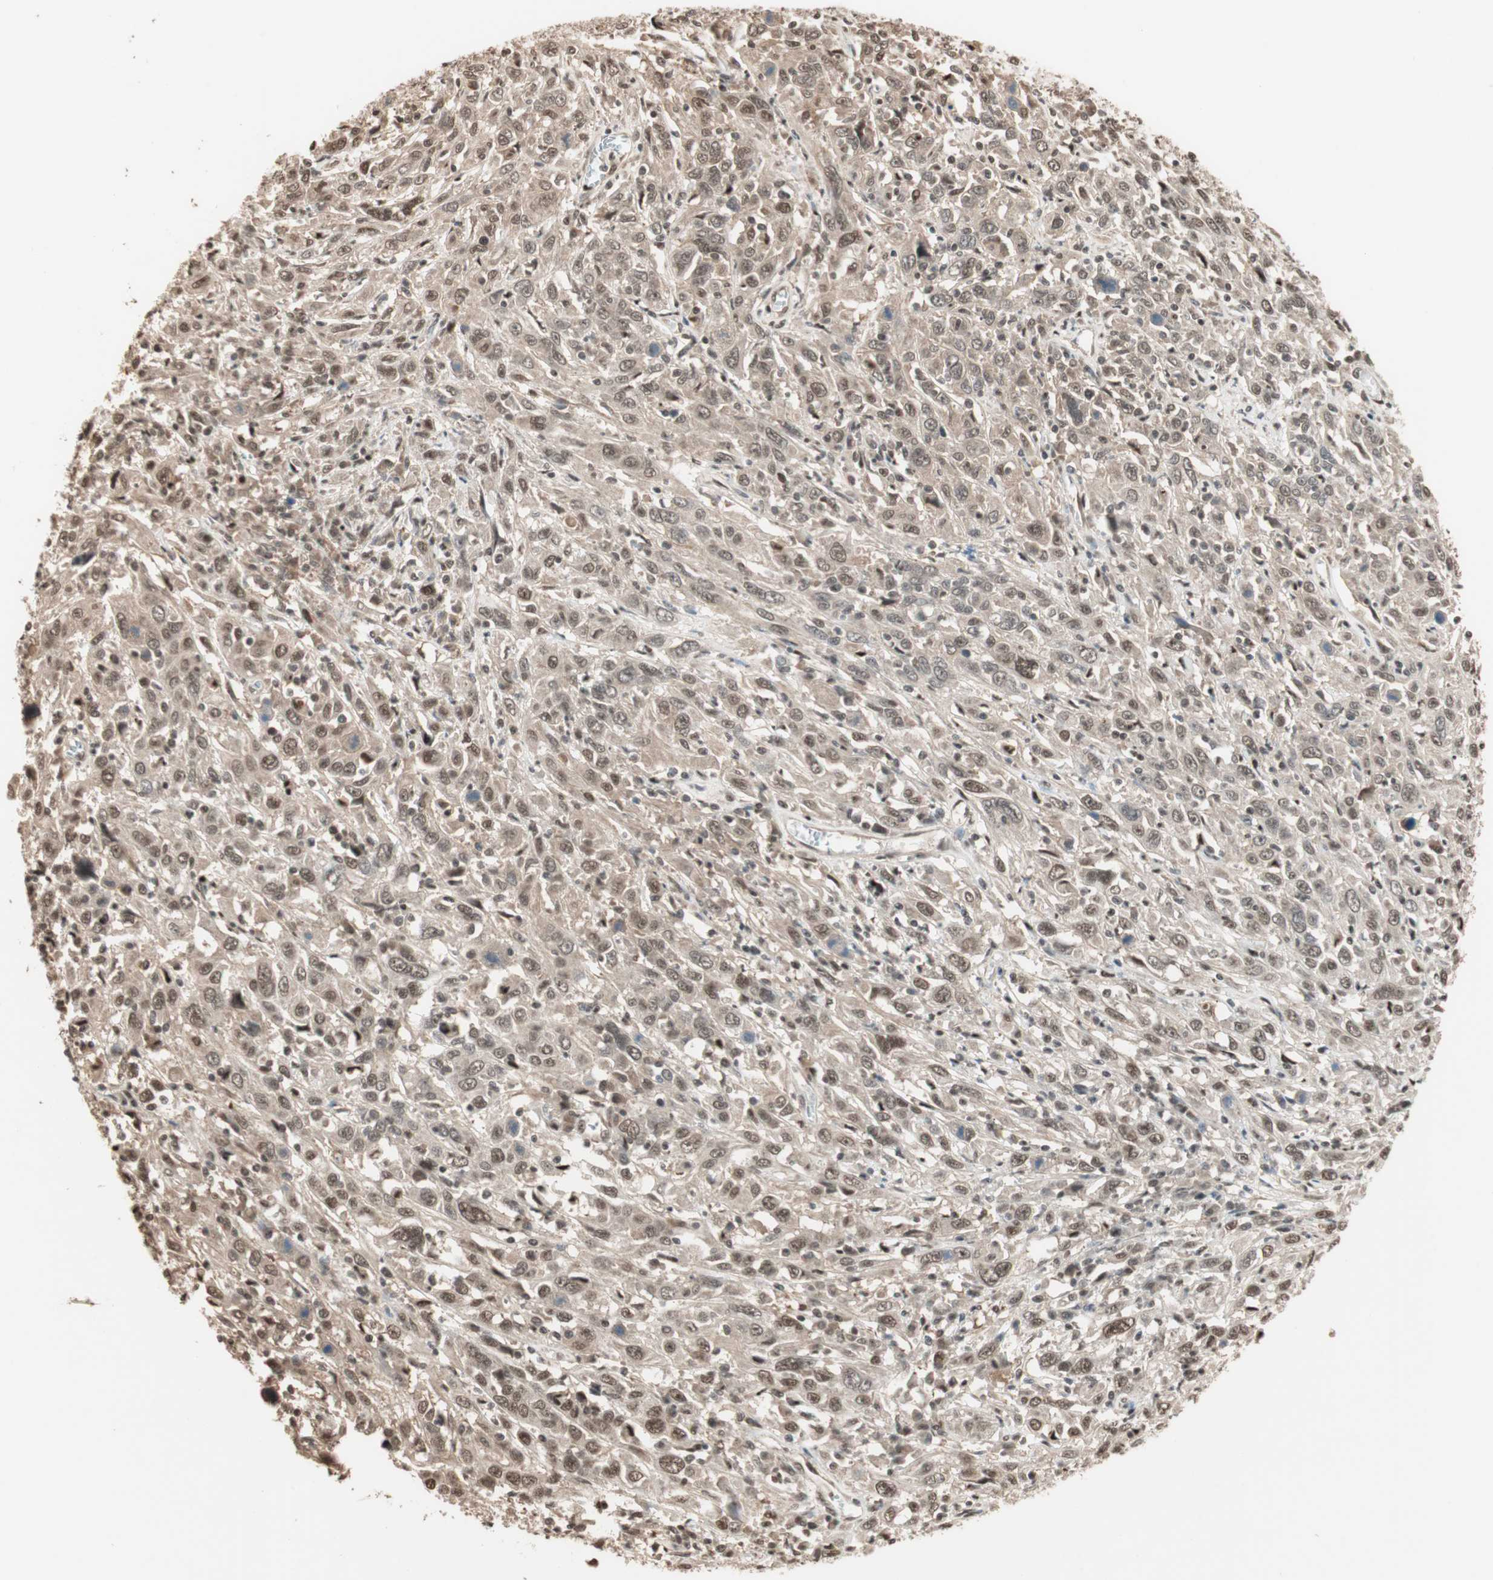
{"staining": {"intensity": "weak", "quantity": ">75%", "location": "cytoplasmic/membranous,nuclear"}, "tissue": "cervical cancer", "cell_type": "Tumor cells", "image_type": "cancer", "snomed": [{"axis": "morphology", "description": "Squamous cell carcinoma, NOS"}, {"axis": "topography", "description": "Cervix"}], "caption": "This is an image of IHC staining of cervical squamous cell carcinoma, which shows weak staining in the cytoplasmic/membranous and nuclear of tumor cells.", "gene": "ZNF701", "patient": {"sex": "female", "age": 46}}